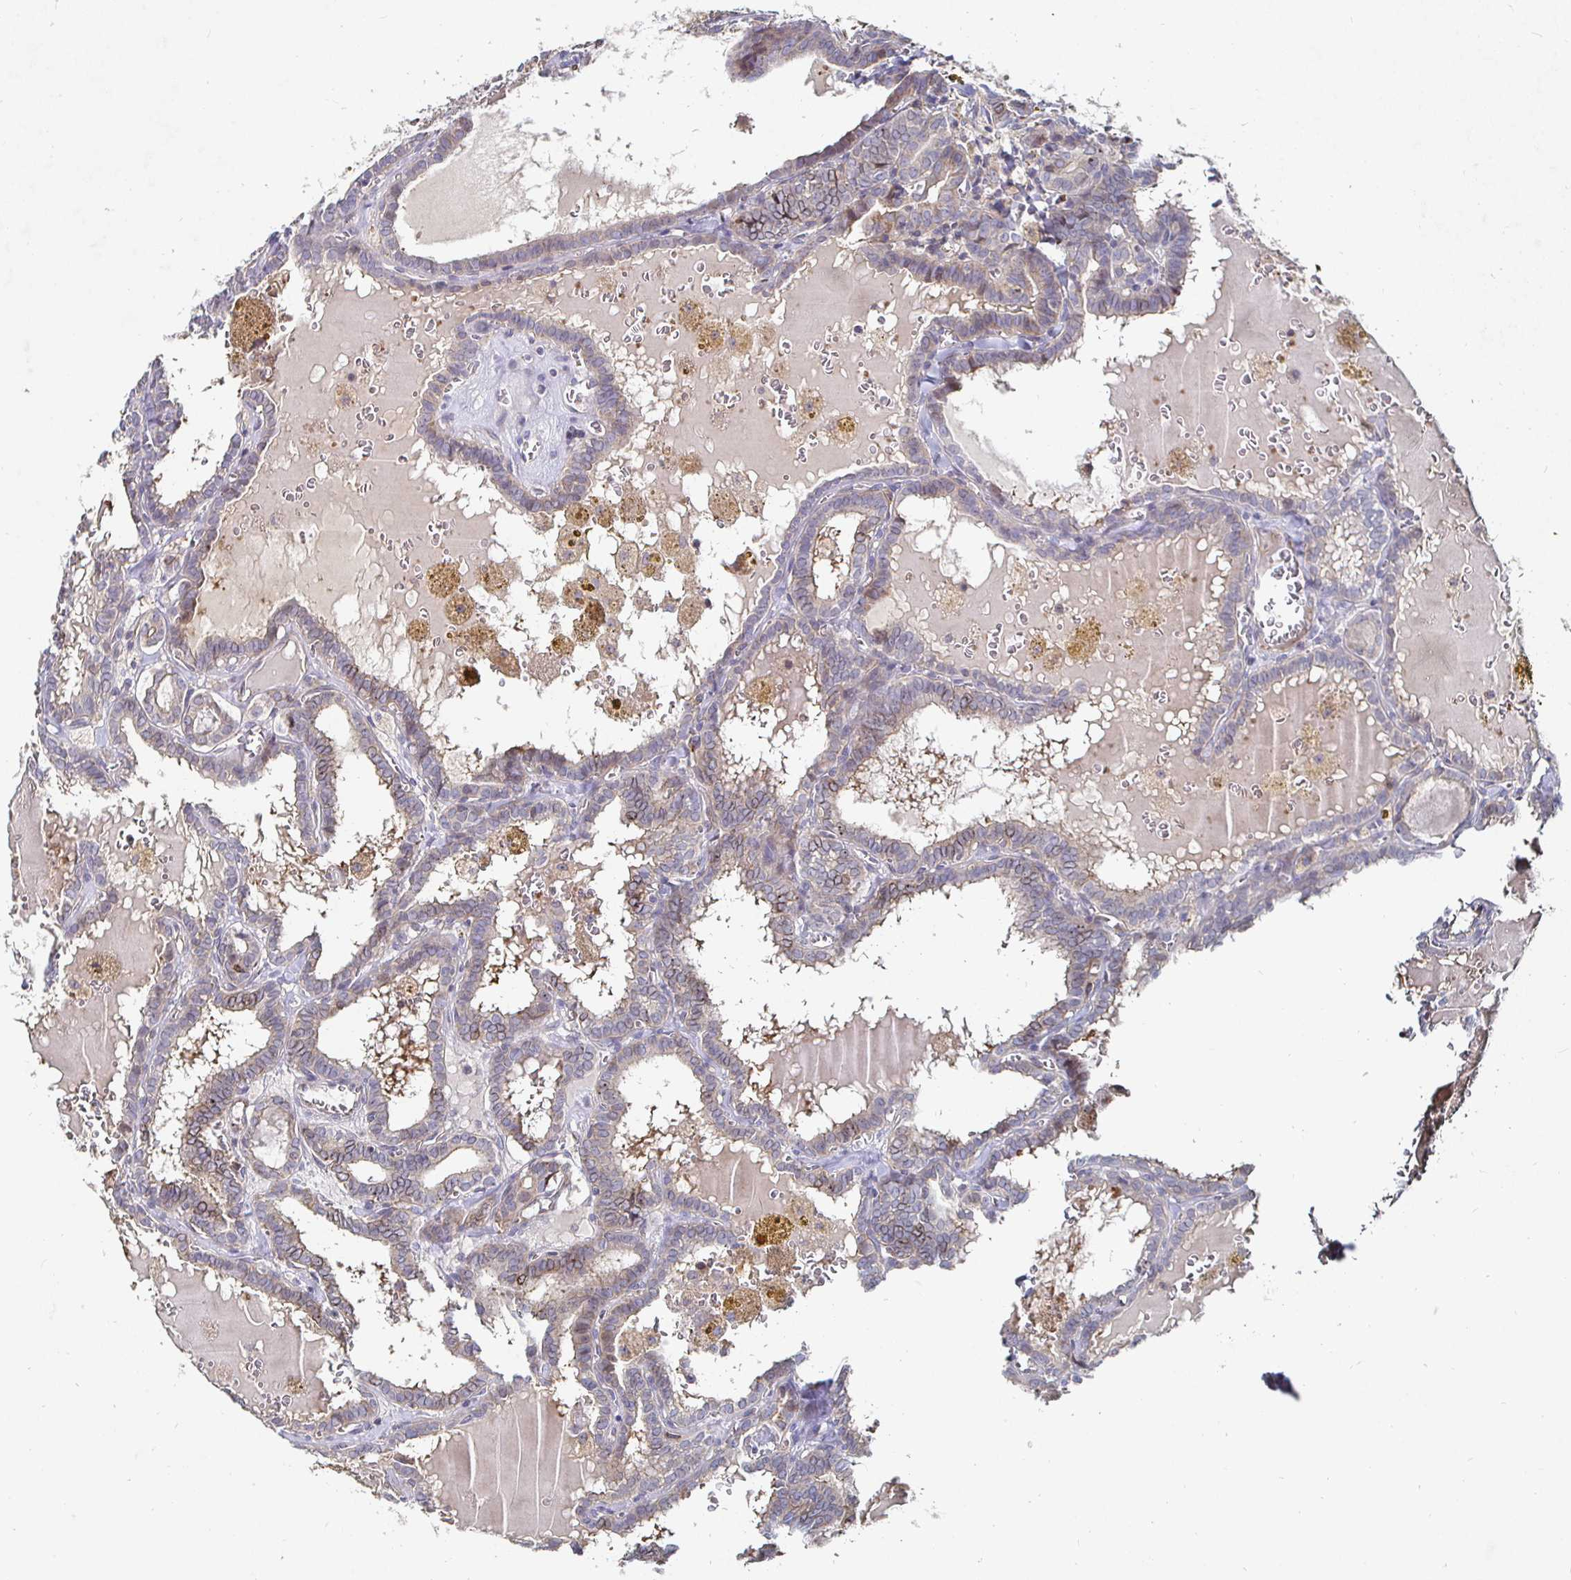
{"staining": {"intensity": "weak", "quantity": "25%-75%", "location": "cytoplasmic/membranous"}, "tissue": "thyroid cancer", "cell_type": "Tumor cells", "image_type": "cancer", "snomed": [{"axis": "morphology", "description": "Papillary adenocarcinoma, NOS"}, {"axis": "topography", "description": "Thyroid gland"}], "caption": "IHC of human thyroid cancer (papillary adenocarcinoma) demonstrates low levels of weak cytoplasmic/membranous staining in about 25%-75% of tumor cells.", "gene": "NRSN1", "patient": {"sex": "female", "age": 39}}